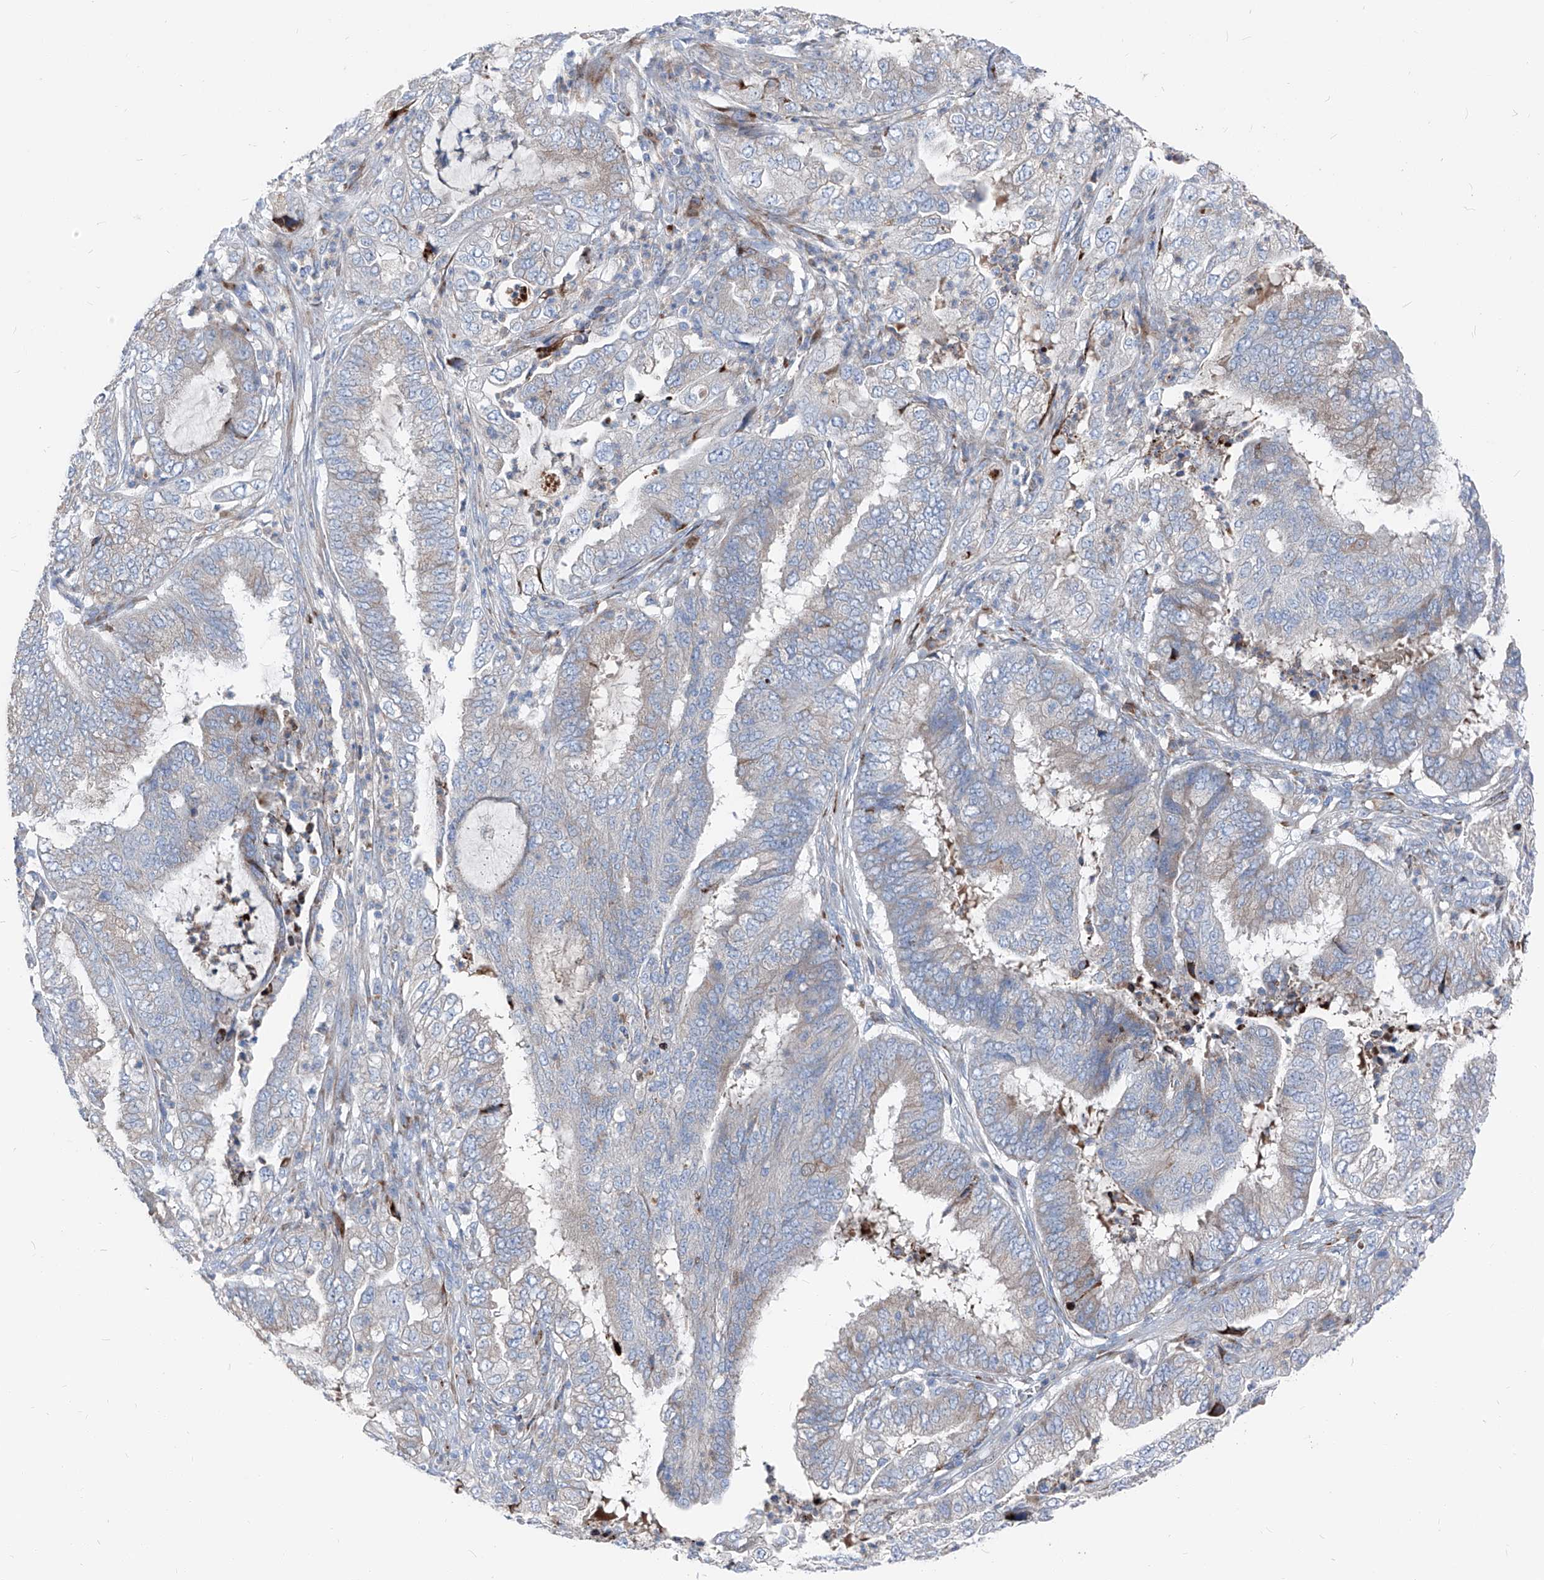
{"staining": {"intensity": "negative", "quantity": "none", "location": "none"}, "tissue": "endometrial cancer", "cell_type": "Tumor cells", "image_type": "cancer", "snomed": [{"axis": "morphology", "description": "Adenocarcinoma, NOS"}, {"axis": "topography", "description": "Endometrium"}], "caption": "IHC micrograph of neoplastic tissue: human adenocarcinoma (endometrial) stained with DAB (3,3'-diaminobenzidine) shows no significant protein positivity in tumor cells. (Immunohistochemistry, brightfield microscopy, high magnification).", "gene": "IFI27", "patient": {"sex": "female", "age": 51}}